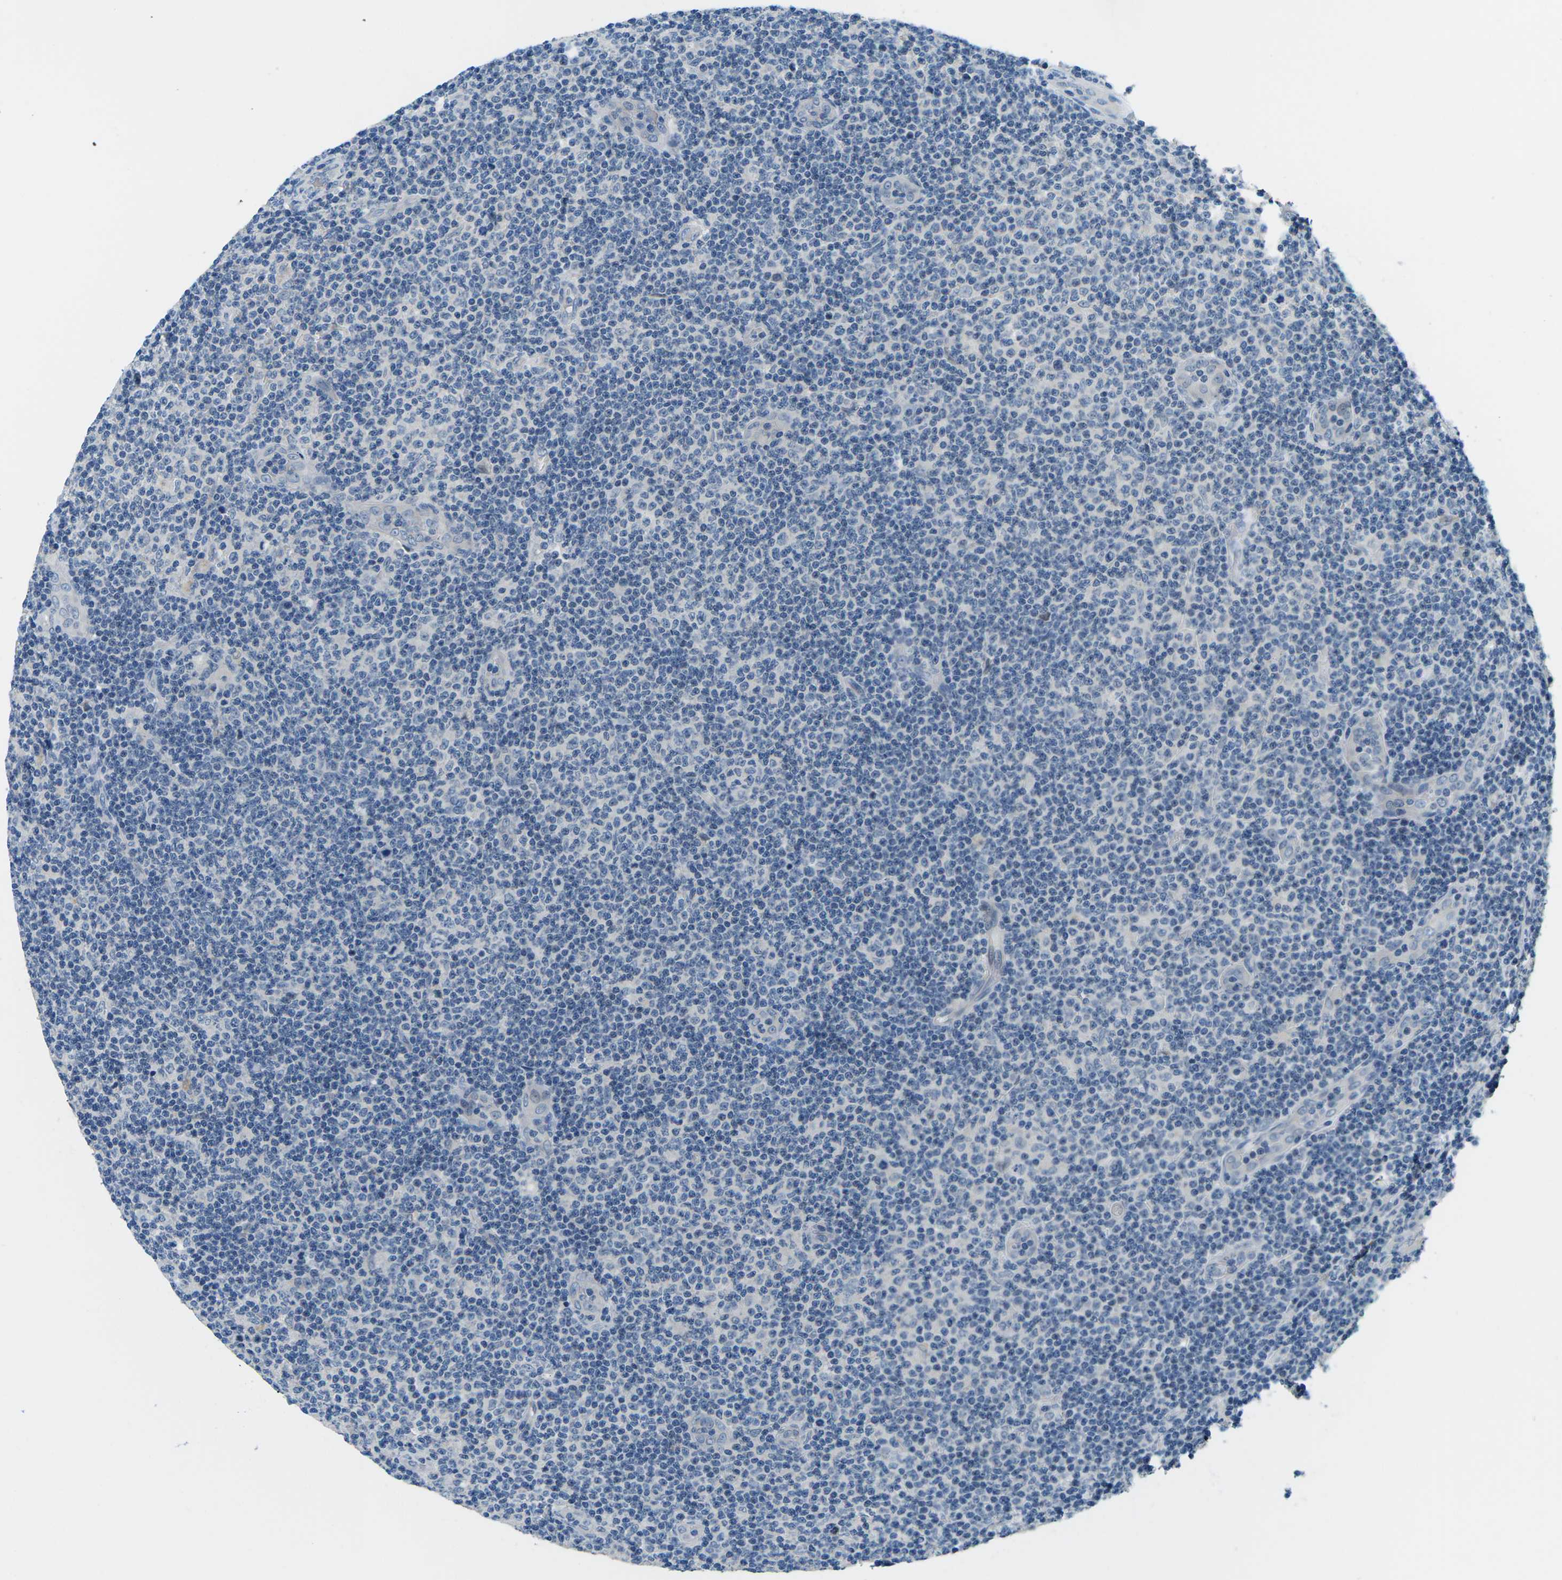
{"staining": {"intensity": "negative", "quantity": "none", "location": "none"}, "tissue": "lymphoma", "cell_type": "Tumor cells", "image_type": "cancer", "snomed": [{"axis": "morphology", "description": "Malignant lymphoma, non-Hodgkin's type, Low grade"}, {"axis": "topography", "description": "Lymph node"}], "caption": "High magnification brightfield microscopy of lymphoma stained with DAB (3,3'-diaminobenzidine) (brown) and counterstained with hematoxylin (blue): tumor cells show no significant expression.", "gene": "CTNND1", "patient": {"sex": "male", "age": 83}}